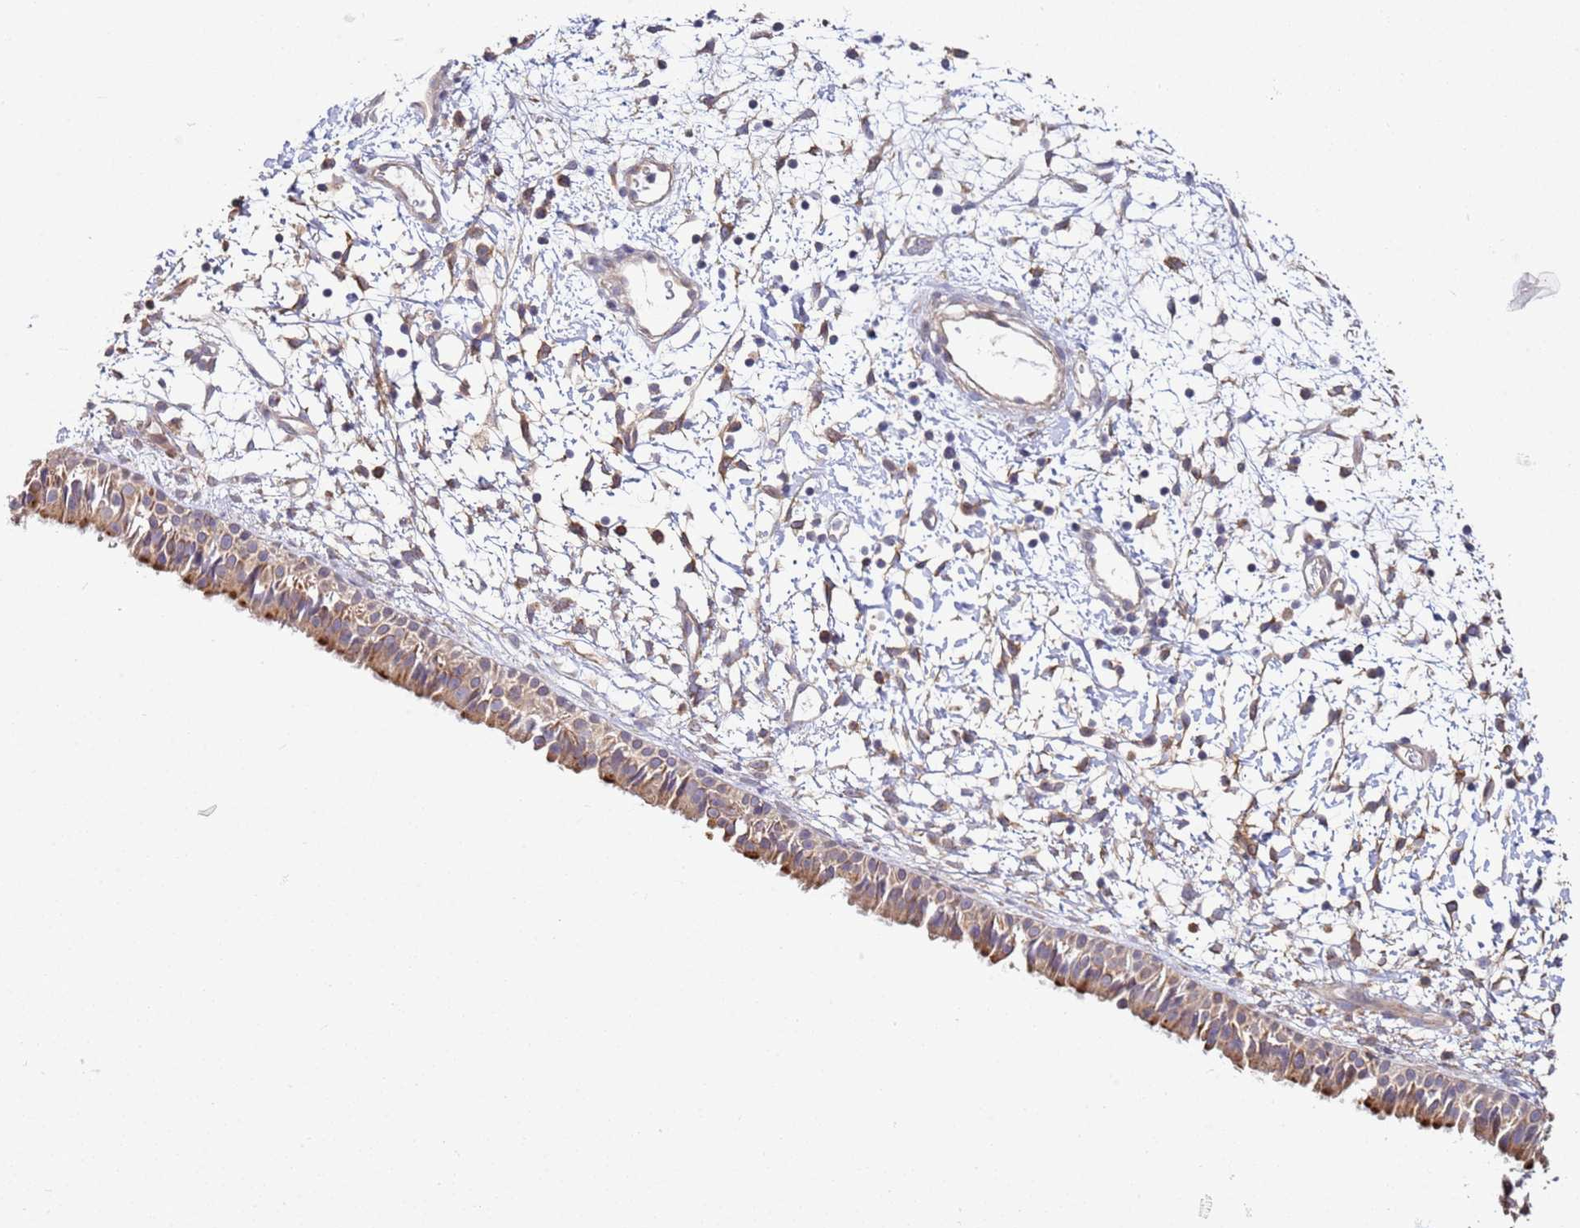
{"staining": {"intensity": "moderate", "quantity": "<25%", "location": "cytoplasmic/membranous"}, "tissue": "nasopharynx", "cell_type": "Respiratory epithelial cells", "image_type": "normal", "snomed": [{"axis": "morphology", "description": "Normal tissue, NOS"}, {"axis": "topography", "description": "Nasopharynx"}], "caption": "Moderate cytoplasmic/membranous protein expression is seen in about <25% of respiratory epithelial cells in nasopharynx. (Brightfield microscopy of DAB IHC at high magnification).", "gene": "DIP2B", "patient": {"sex": "male", "age": 22}}